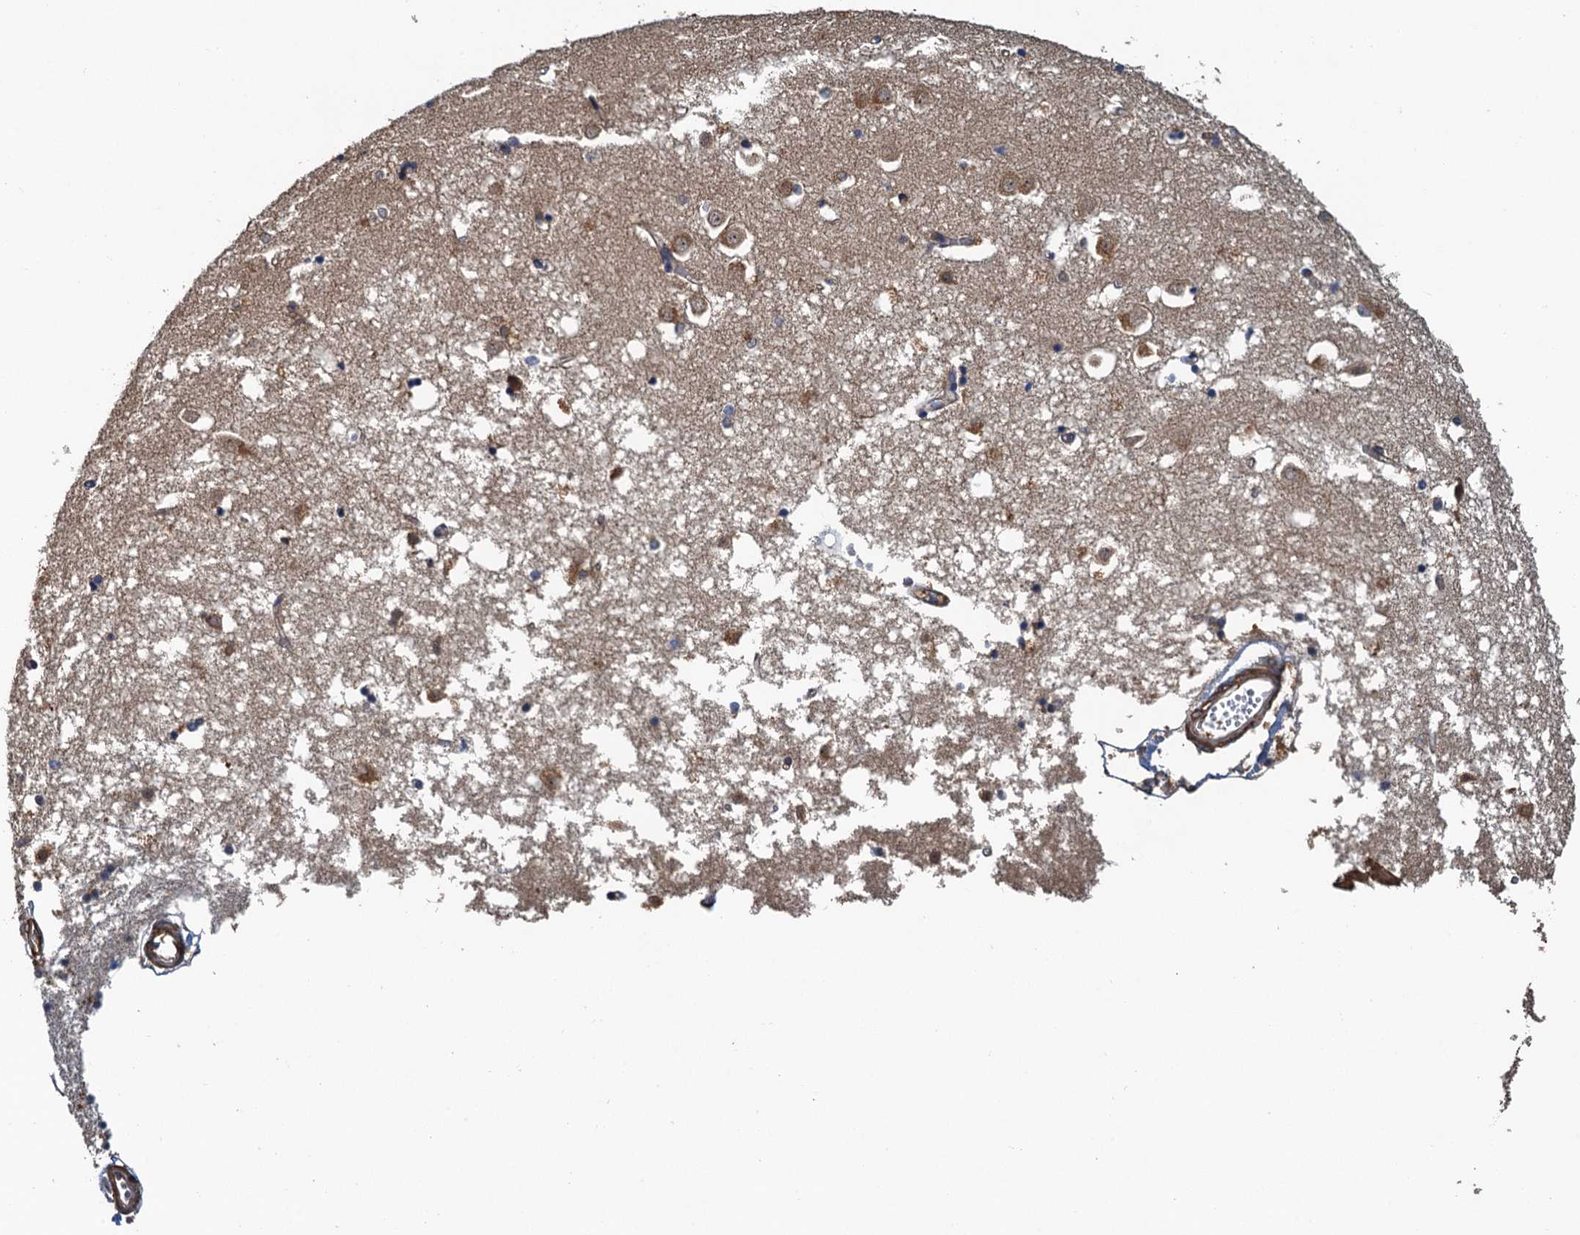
{"staining": {"intensity": "moderate", "quantity": "<25%", "location": "cytoplasmic/membranous"}, "tissue": "caudate", "cell_type": "Glial cells", "image_type": "normal", "snomed": [{"axis": "morphology", "description": "Normal tissue, NOS"}, {"axis": "topography", "description": "Lateral ventricle wall"}], "caption": "This is an image of immunohistochemistry (IHC) staining of normal caudate, which shows moderate positivity in the cytoplasmic/membranous of glial cells.", "gene": "MEAK7", "patient": {"sex": "male", "age": 45}}